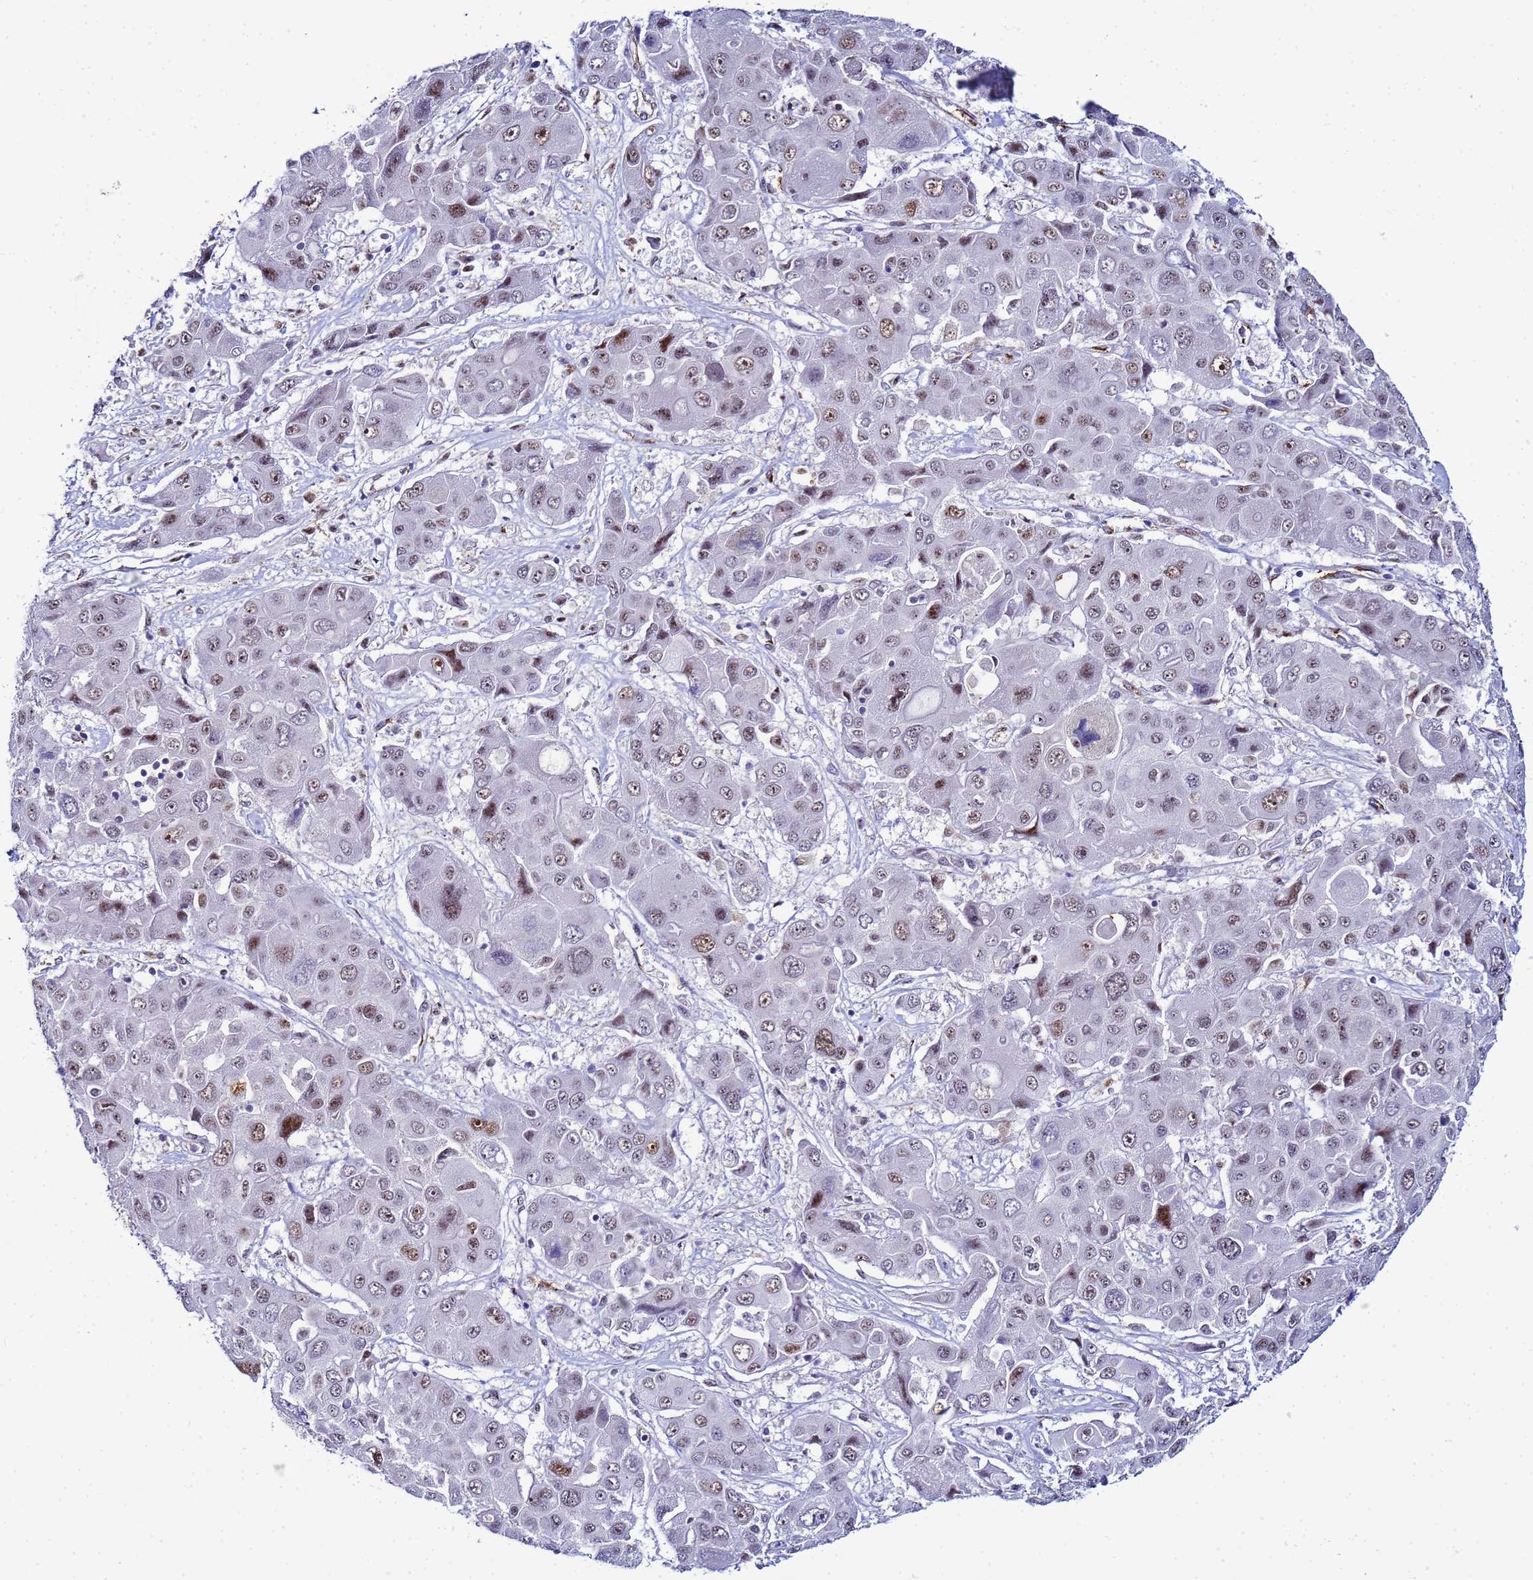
{"staining": {"intensity": "moderate", "quantity": "25%-75%", "location": "nuclear"}, "tissue": "liver cancer", "cell_type": "Tumor cells", "image_type": "cancer", "snomed": [{"axis": "morphology", "description": "Cholangiocarcinoma"}, {"axis": "topography", "description": "Liver"}], "caption": "This photomicrograph shows immunohistochemistry staining of human liver cancer, with medium moderate nuclear staining in approximately 25%-75% of tumor cells.", "gene": "SLC25A37", "patient": {"sex": "male", "age": 67}}